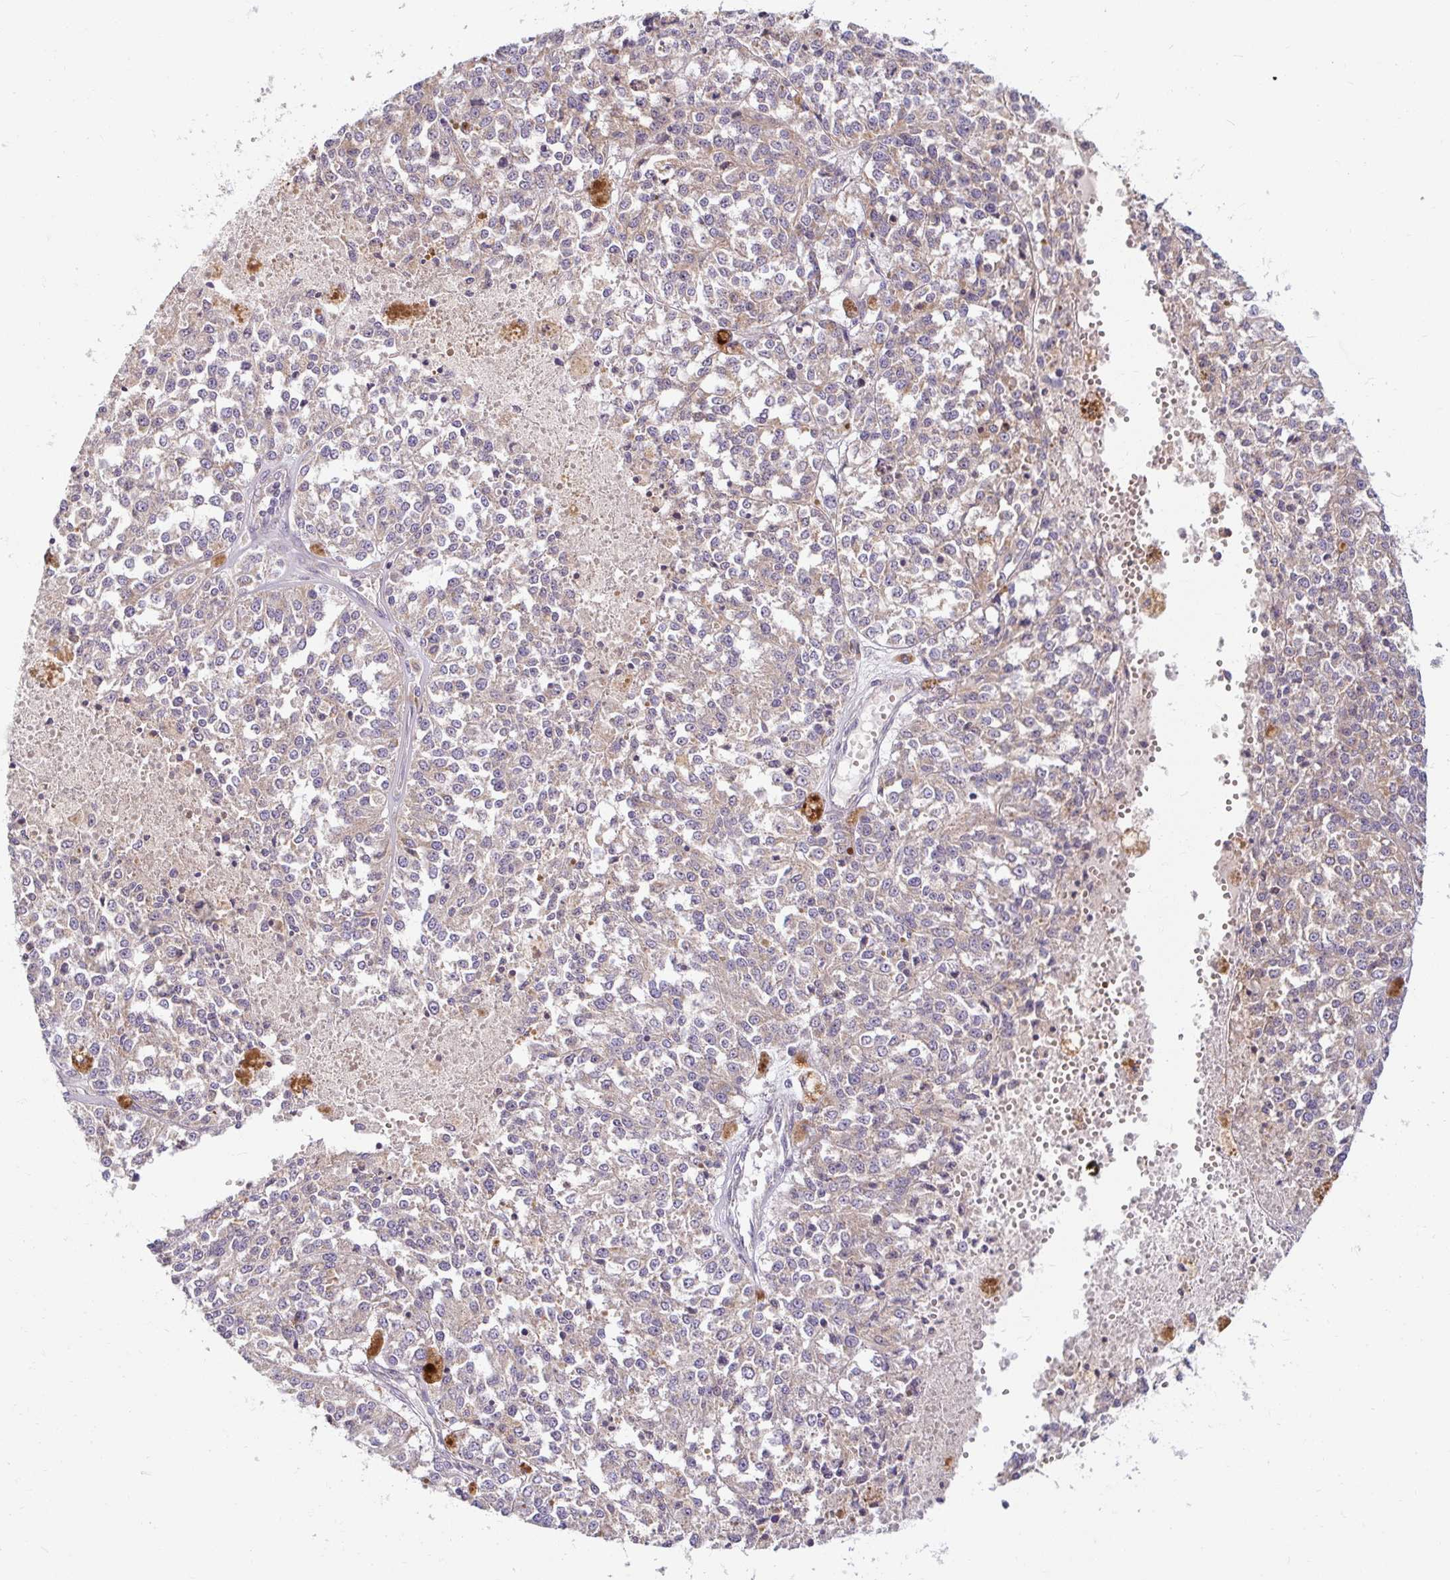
{"staining": {"intensity": "weak", "quantity": "<25%", "location": "cytoplasmic/membranous"}, "tissue": "melanoma", "cell_type": "Tumor cells", "image_type": "cancer", "snomed": [{"axis": "morphology", "description": "Malignant melanoma, Metastatic site"}, {"axis": "topography", "description": "Lymph node"}], "caption": "A photomicrograph of melanoma stained for a protein shows no brown staining in tumor cells. (Brightfield microscopy of DAB (3,3'-diaminobenzidine) immunohistochemistry at high magnification).", "gene": "SKP2", "patient": {"sex": "female", "age": 64}}